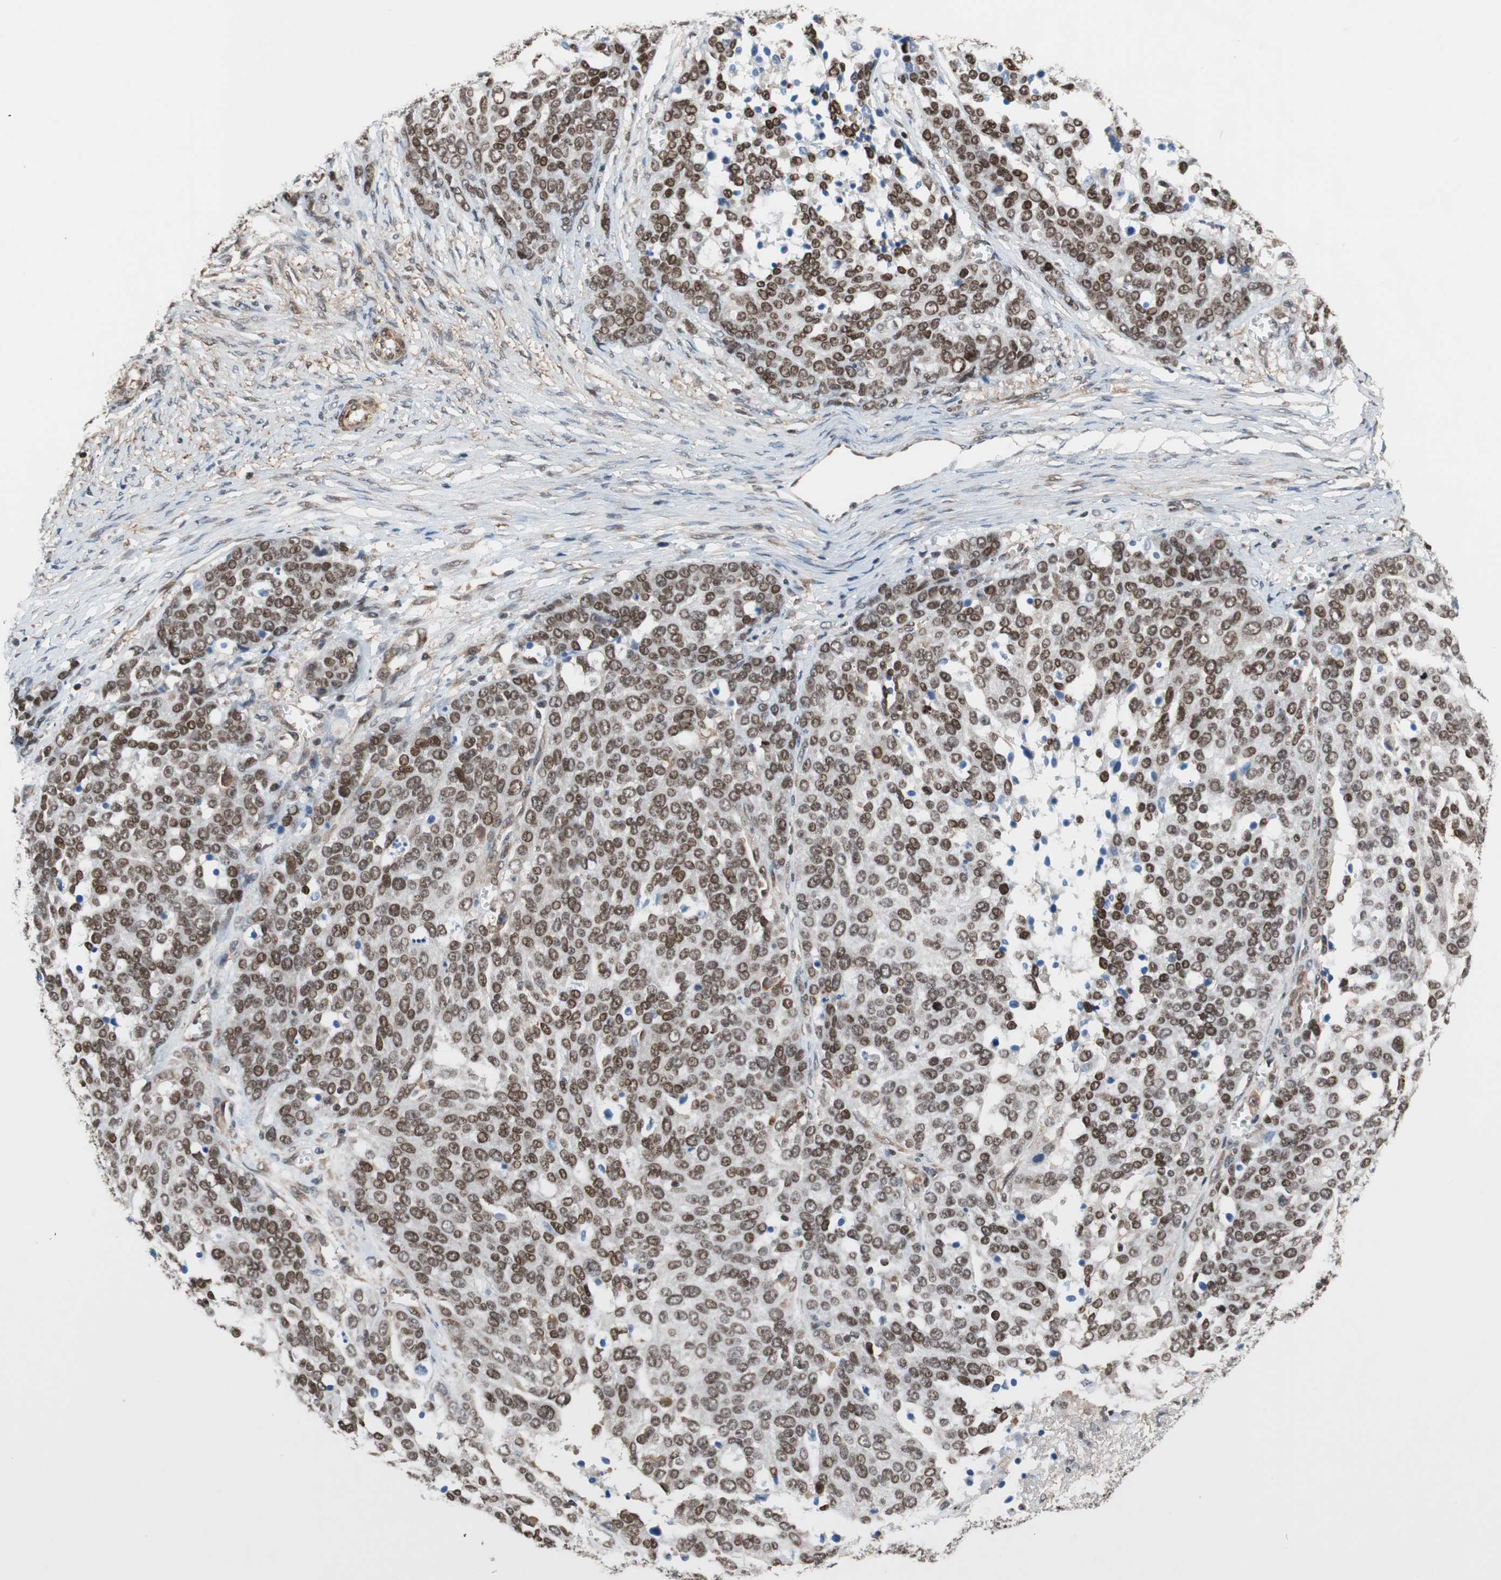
{"staining": {"intensity": "moderate", "quantity": ">75%", "location": "nuclear"}, "tissue": "ovarian cancer", "cell_type": "Tumor cells", "image_type": "cancer", "snomed": [{"axis": "morphology", "description": "Cystadenocarcinoma, serous, NOS"}, {"axis": "topography", "description": "Ovary"}], "caption": "An image of ovarian cancer (serous cystadenocarcinoma) stained for a protein shows moderate nuclear brown staining in tumor cells. The protein is stained brown, and the nuclei are stained in blue (DAB (3,3'-diaminobenzidine) IHC with brightfield microscopy, high magnification).", "gene": "ZNF512B", "patient": {"sex": "female", "age": 44}}